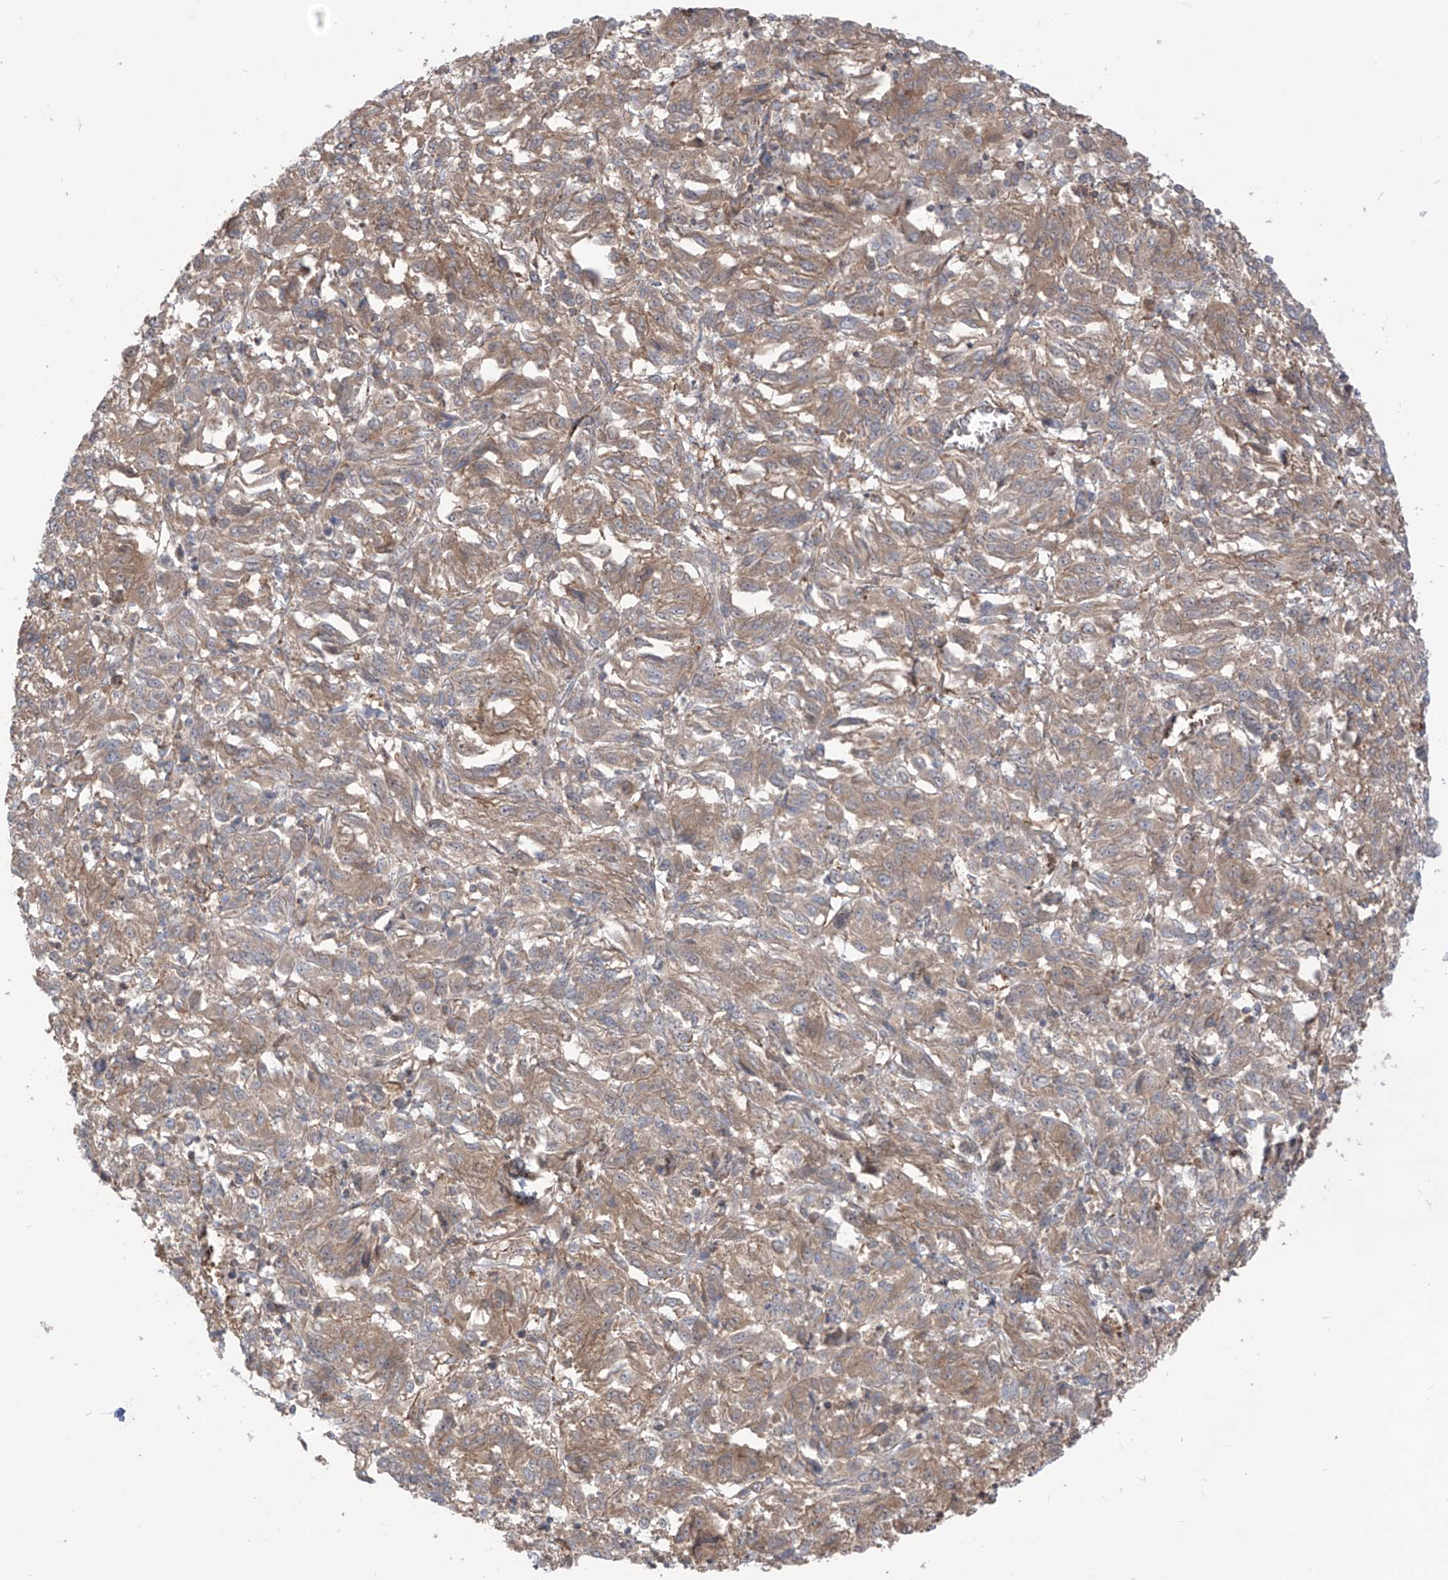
{"staining": {"intensity": "weak", "quantity": ">75%", "location": "cytoplasmic/membranous"}, "tissue": "melanoma", "cell_type": "Tumor cells", "image_type": "cancer", "snomed": [{"axis": "morphology", "description": "Malignant melanoma, Metastatic site"}, {"axis": "topography", "description": "Lung"}], "caption": "Immunohistochemical staining of melanoma reveals low levels of weak cytoplasmic/membranous protein positivity in about >75% of tumor cells.", "gene": "TRMU", "patient": {"sex": "male", "age": 64}}